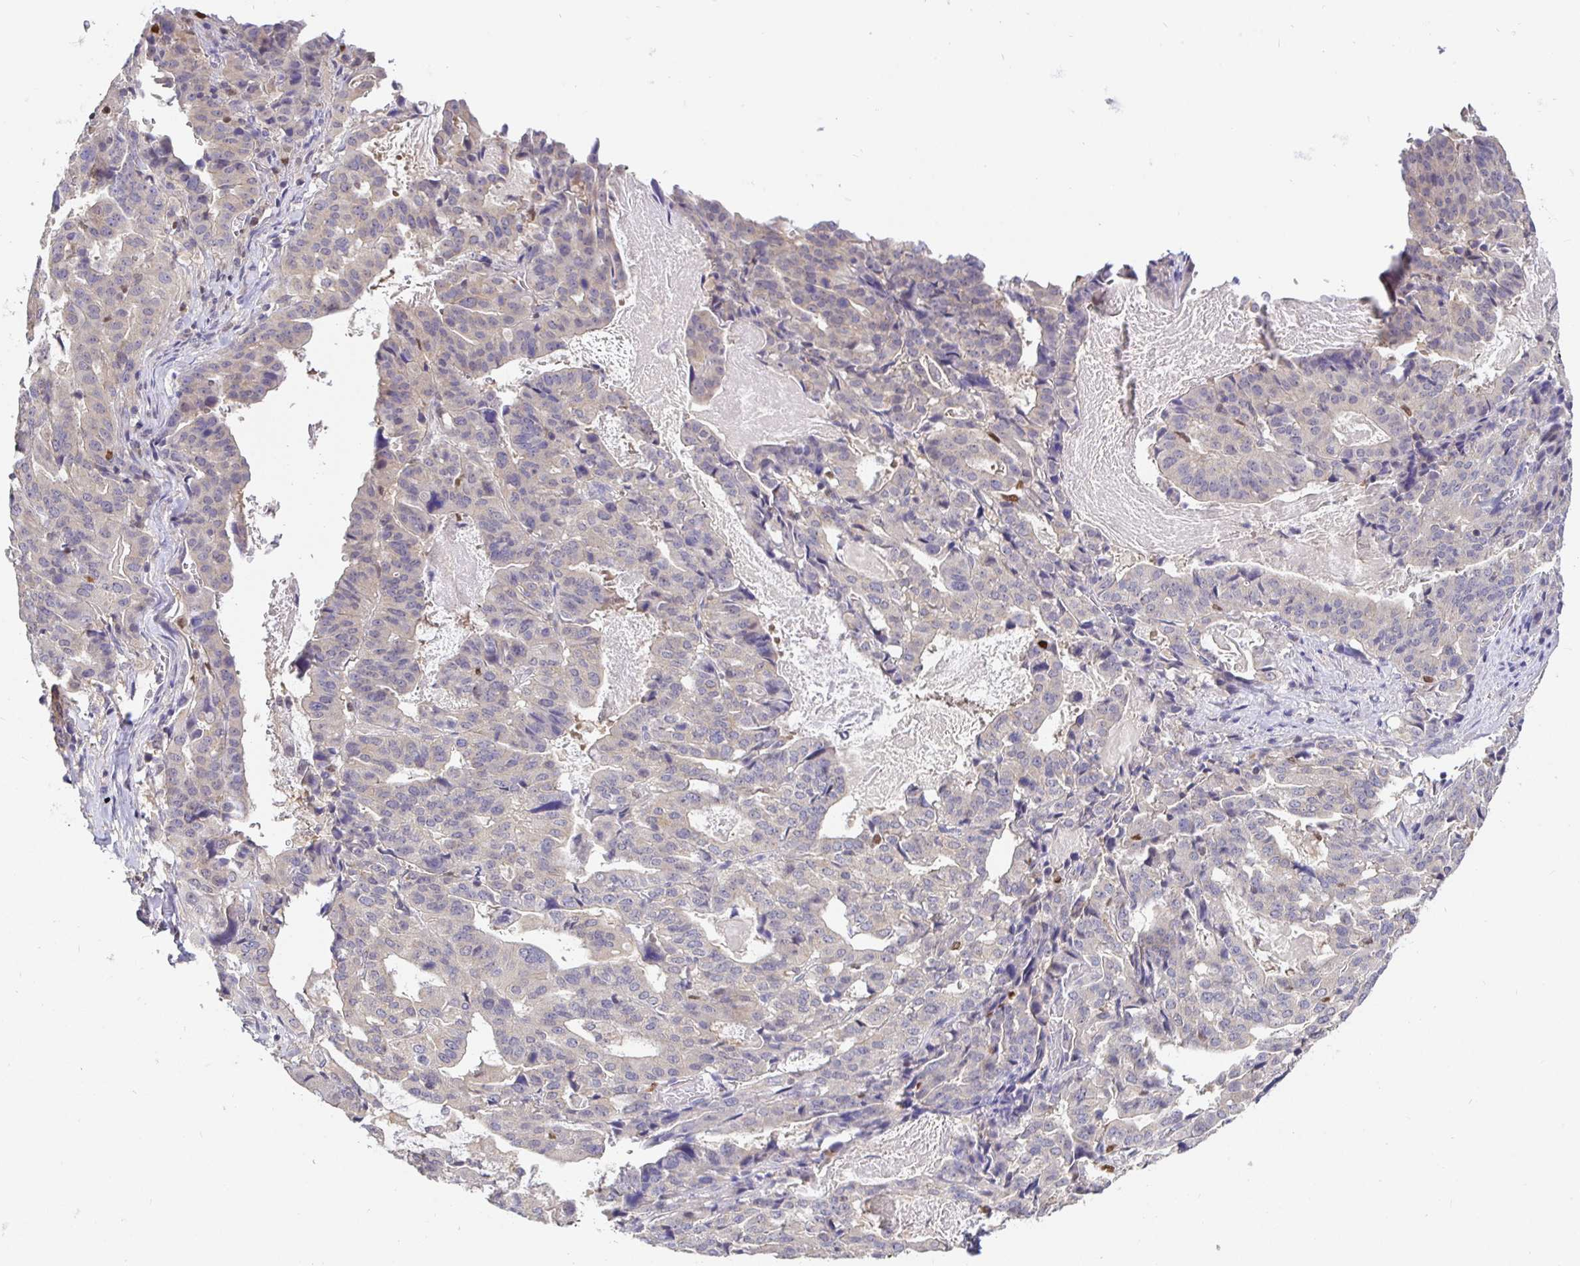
{"staining": {"intensity": "weak", "quantity": "25%-75%", "location": "cytoplasmic/membranous"}, "tissue": "stomach cancer", "cell_type": "Tumor cells", "image_type": "cancer", "snomed": [{"axis": "morphology", "description": "Adenocarcinoma, NOS"}, {"axis": "topography", "description": "Stomach"}], "caption": "Immunohistochemical staining of human stomach cancer (adenocarcinoma) demonstrates weak cytoplasmic/membranous protein staining in about 25%-75% of tumor cells.", "gene": "SATB1", "patient": {"sex": "male", "age": 48}}